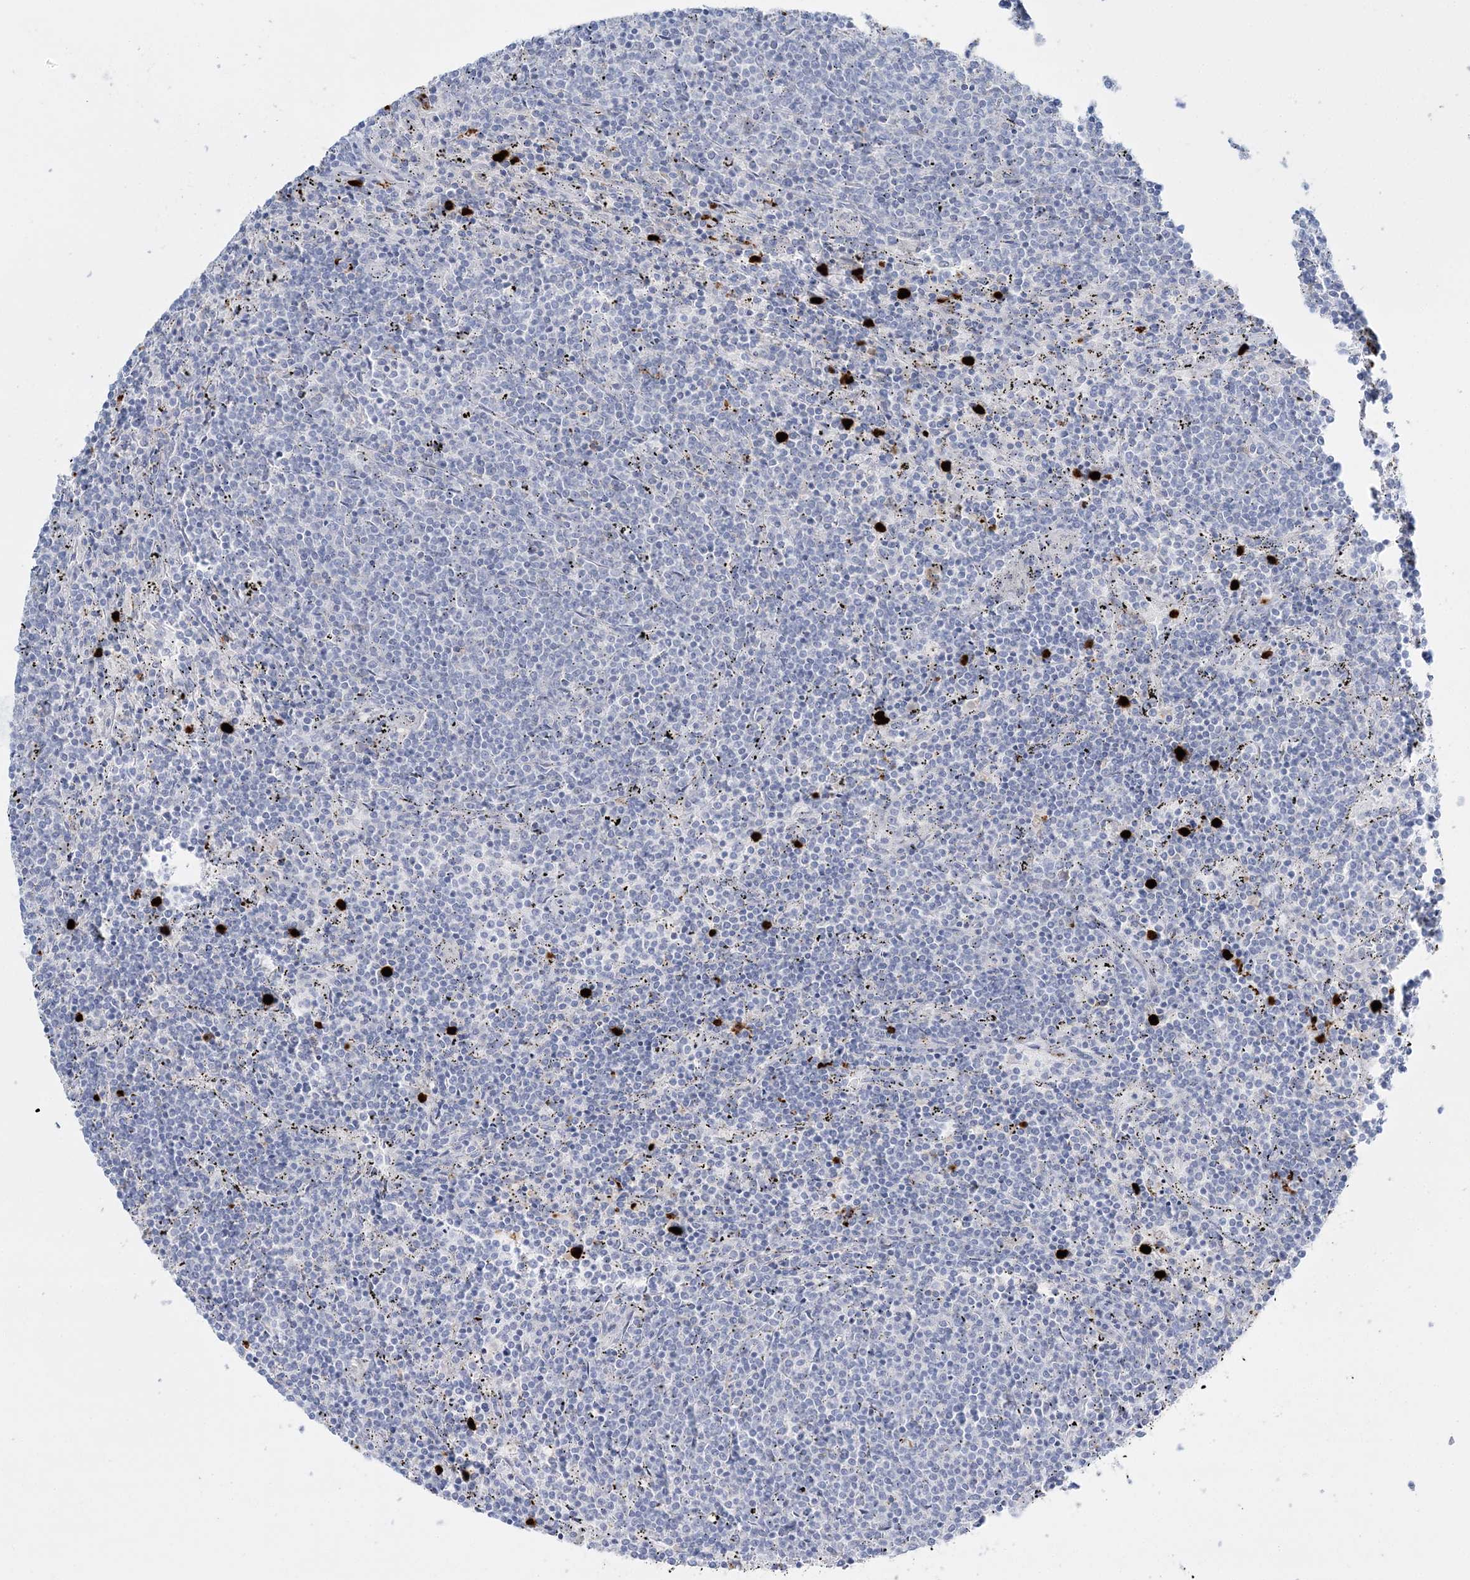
{"staining": {"intensity": "negative", "quantity": "none", "location": "none"}, "tissue": "lymphoma", "cell_type": "Tumor cells", "image_type": "cancer", "snomed": [{"axis": "morphology", "description": "Malignant lymphoma, non-Hodgkin's type, Low grade"}, {"axis": "topography", "description": "Spleen"}], "caption": "IHC photomicrograph of human lymphoma stained for a protein (brown), which exhibits no staining in tumor cells. (Stains: DAB immunohistochemistry with hematoxylin counter stain, Microscopy: brightfield microscopy at high magnification).", "gene": "WDSUB1", "patient": {"sex": "female", "age": 50}}